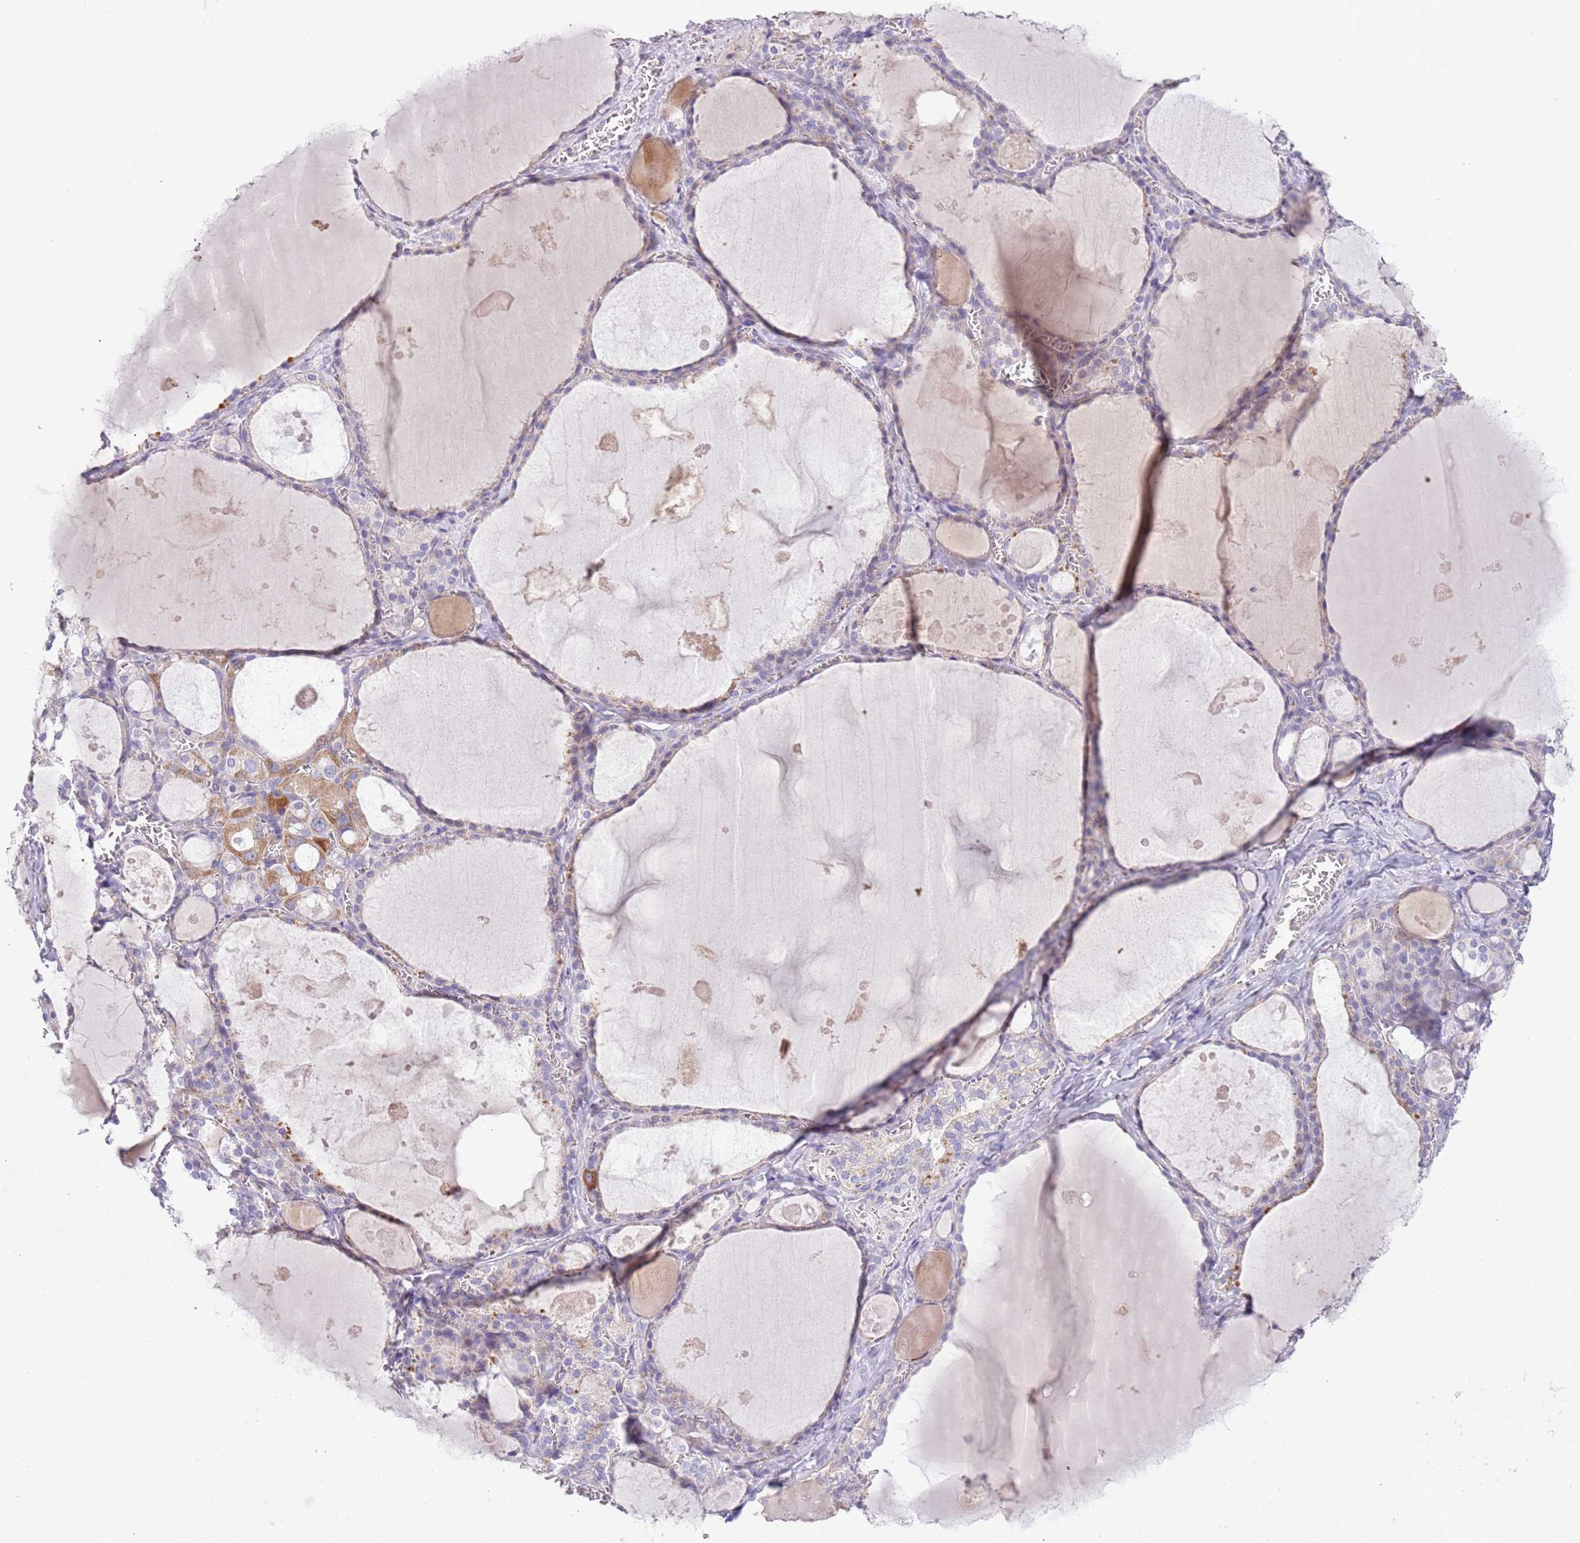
{"staining": {"intensity": "negative", "quantity": "none", "location": "none"}, "tissue": "thyroid gland", "cell_type": "Glandular cells", "image_type": "normal", "snomed": [{"axis": "morphology", "description": "Normal tissue, NOS"}, {"axis": "topography", "description": "Thyroid gland"}], "caption": "Thyroid gland stained for a protein using immunohistochemistry displays no positivity glandular cells.", "gene": "ABHD17A", "patient": {"sex": "male", "age": 56}}